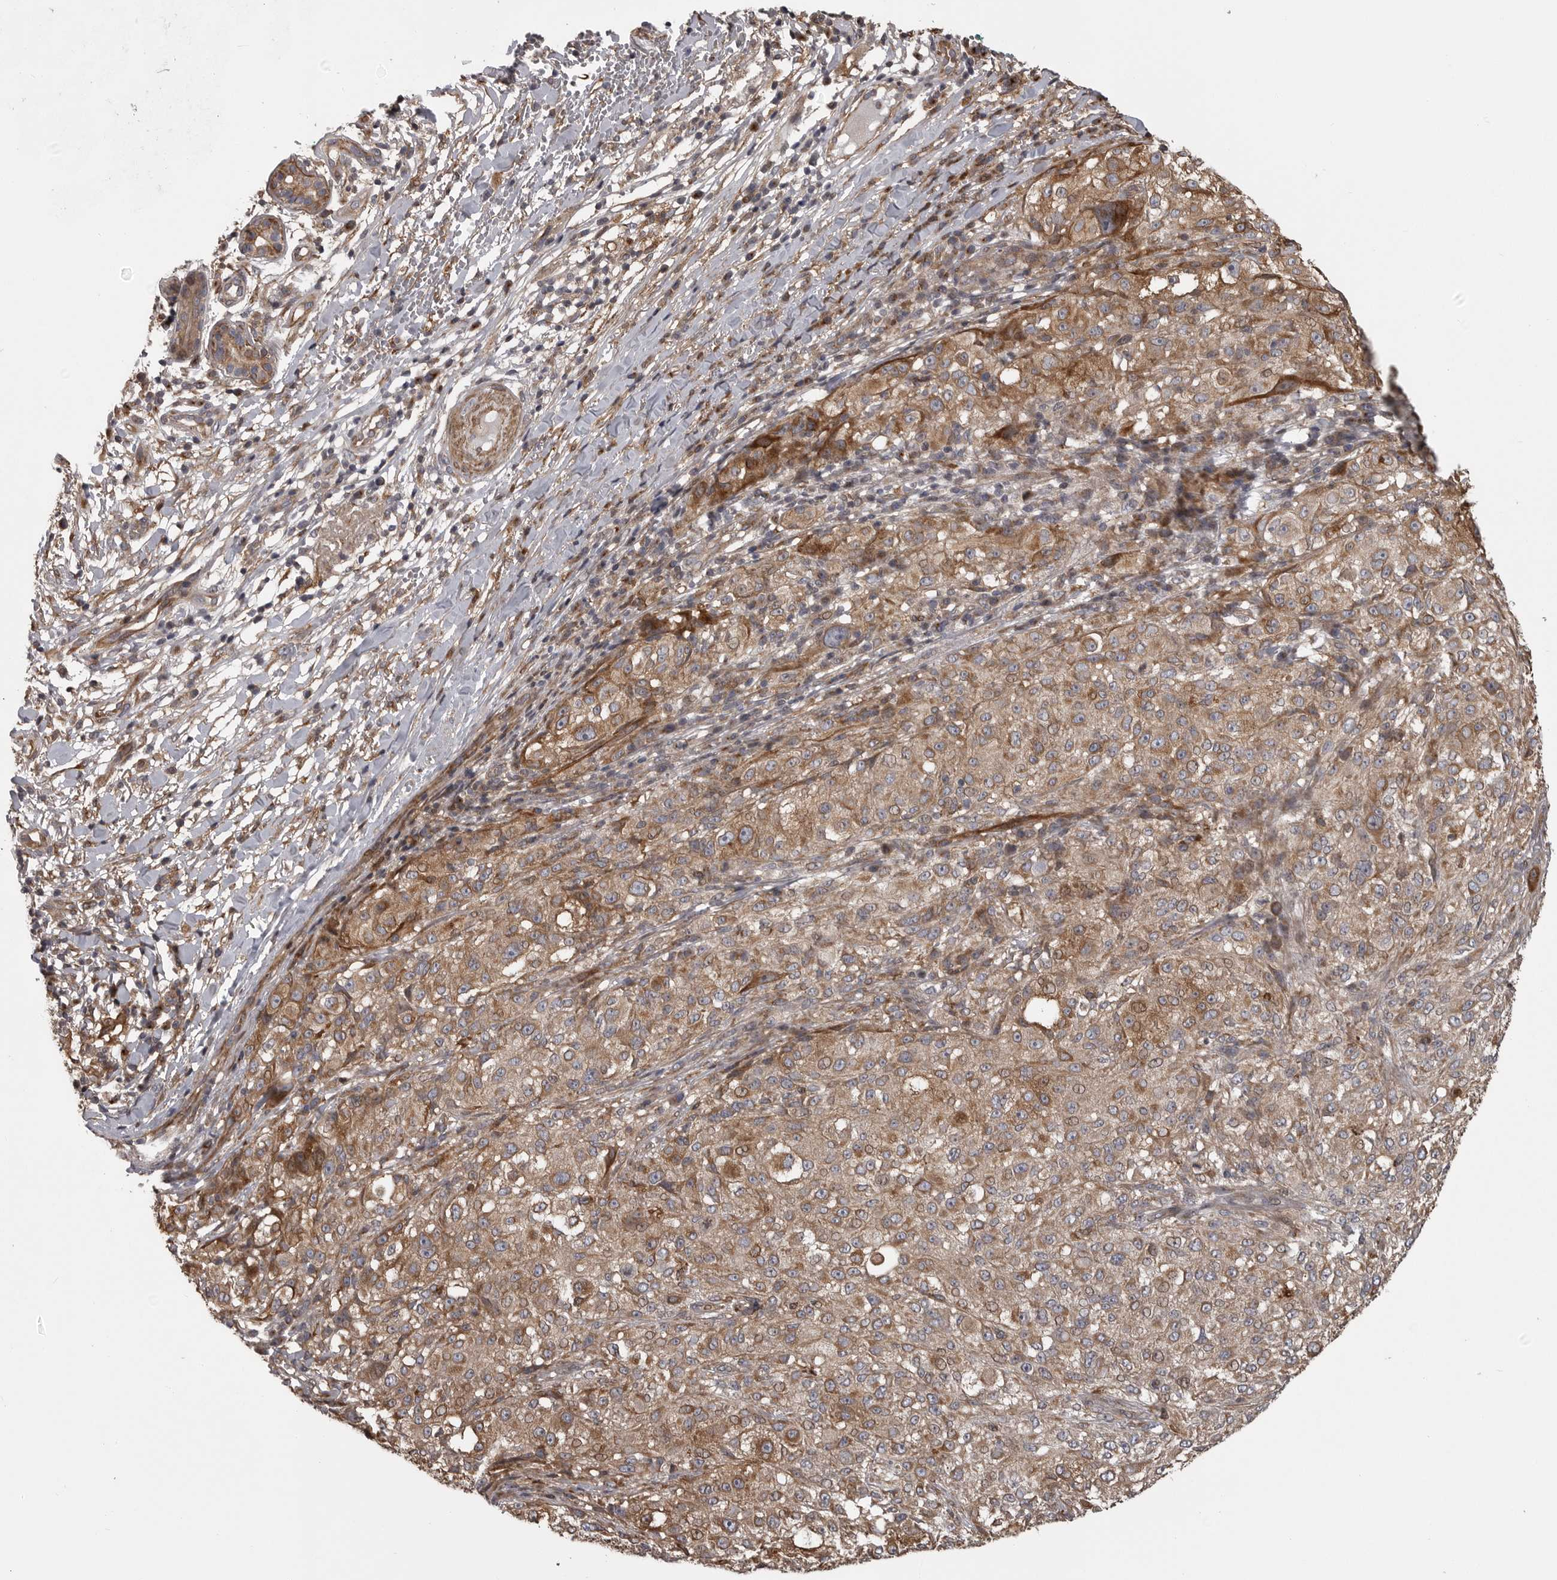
{"staining": {"intensity": "moderate", "quantity": "25%-75%", "location": "cytoplasmic/membranous"}, "tissue": "melanoma", "cell_type": "Tumor cells", "image_type": "cancer", "snomed": [{"axis": "morphology", "description": "Necrosis, NOS"}, {"axis": "morphology", "description": "Malignant melanoma, NOS"}, {"axis": "topography", "description": "Skin"}], "caption": "Protein expression analysis of human malignant melanoma reveals moderate cytoplasmic/membranous expression in approximately 25%-75% of tumor cells. Immunohistochemistry (ihc) stains the protein of interest in brown and the nuclei are stained blue.", "gene": "ZNRF1", "patient": {"sex": "female", "age": 87}}